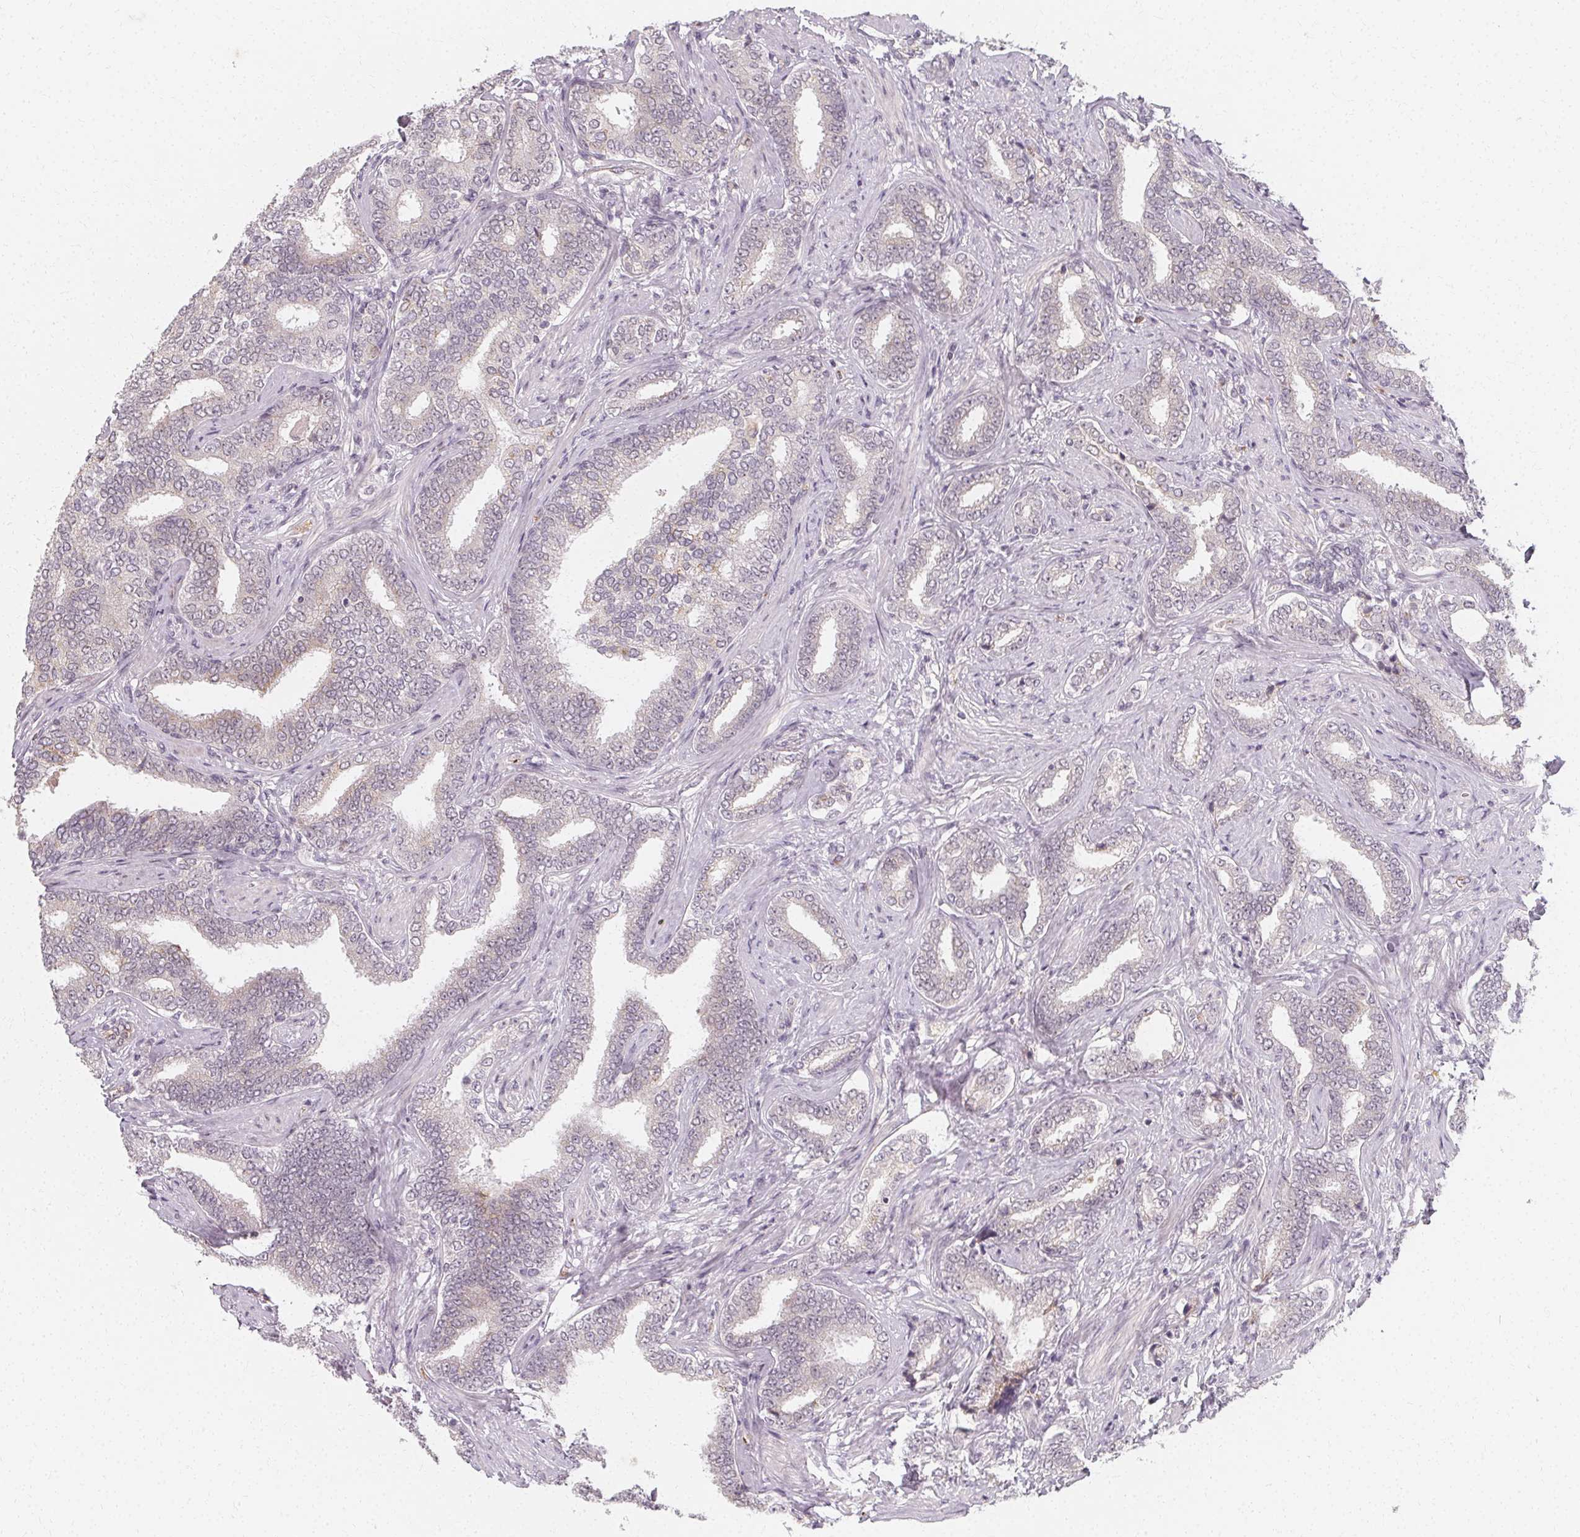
{"staining": {"intensity": "negative", "quantity": "none", "location": "none"}, "tissue": "prostate cancer", "cell_type": "Tumor cells", "image_type": "cancer", "snomed": [{"axis": "morphology", "description": "Adenocarcinoma, High grade"}, {"axis": "topography", "description": "Prostate"}], "caption": "There is no significant positivity in tumor cells of high-grade adenocarcinoma (prostate). The staining is performed using DAB (3,3'-diaminobenzidine) brown chromogen with nuclei counter-stained in using hematoxylin.", "gene": "CLCNKB", "patient": {"sex": "male", "age": 72}}